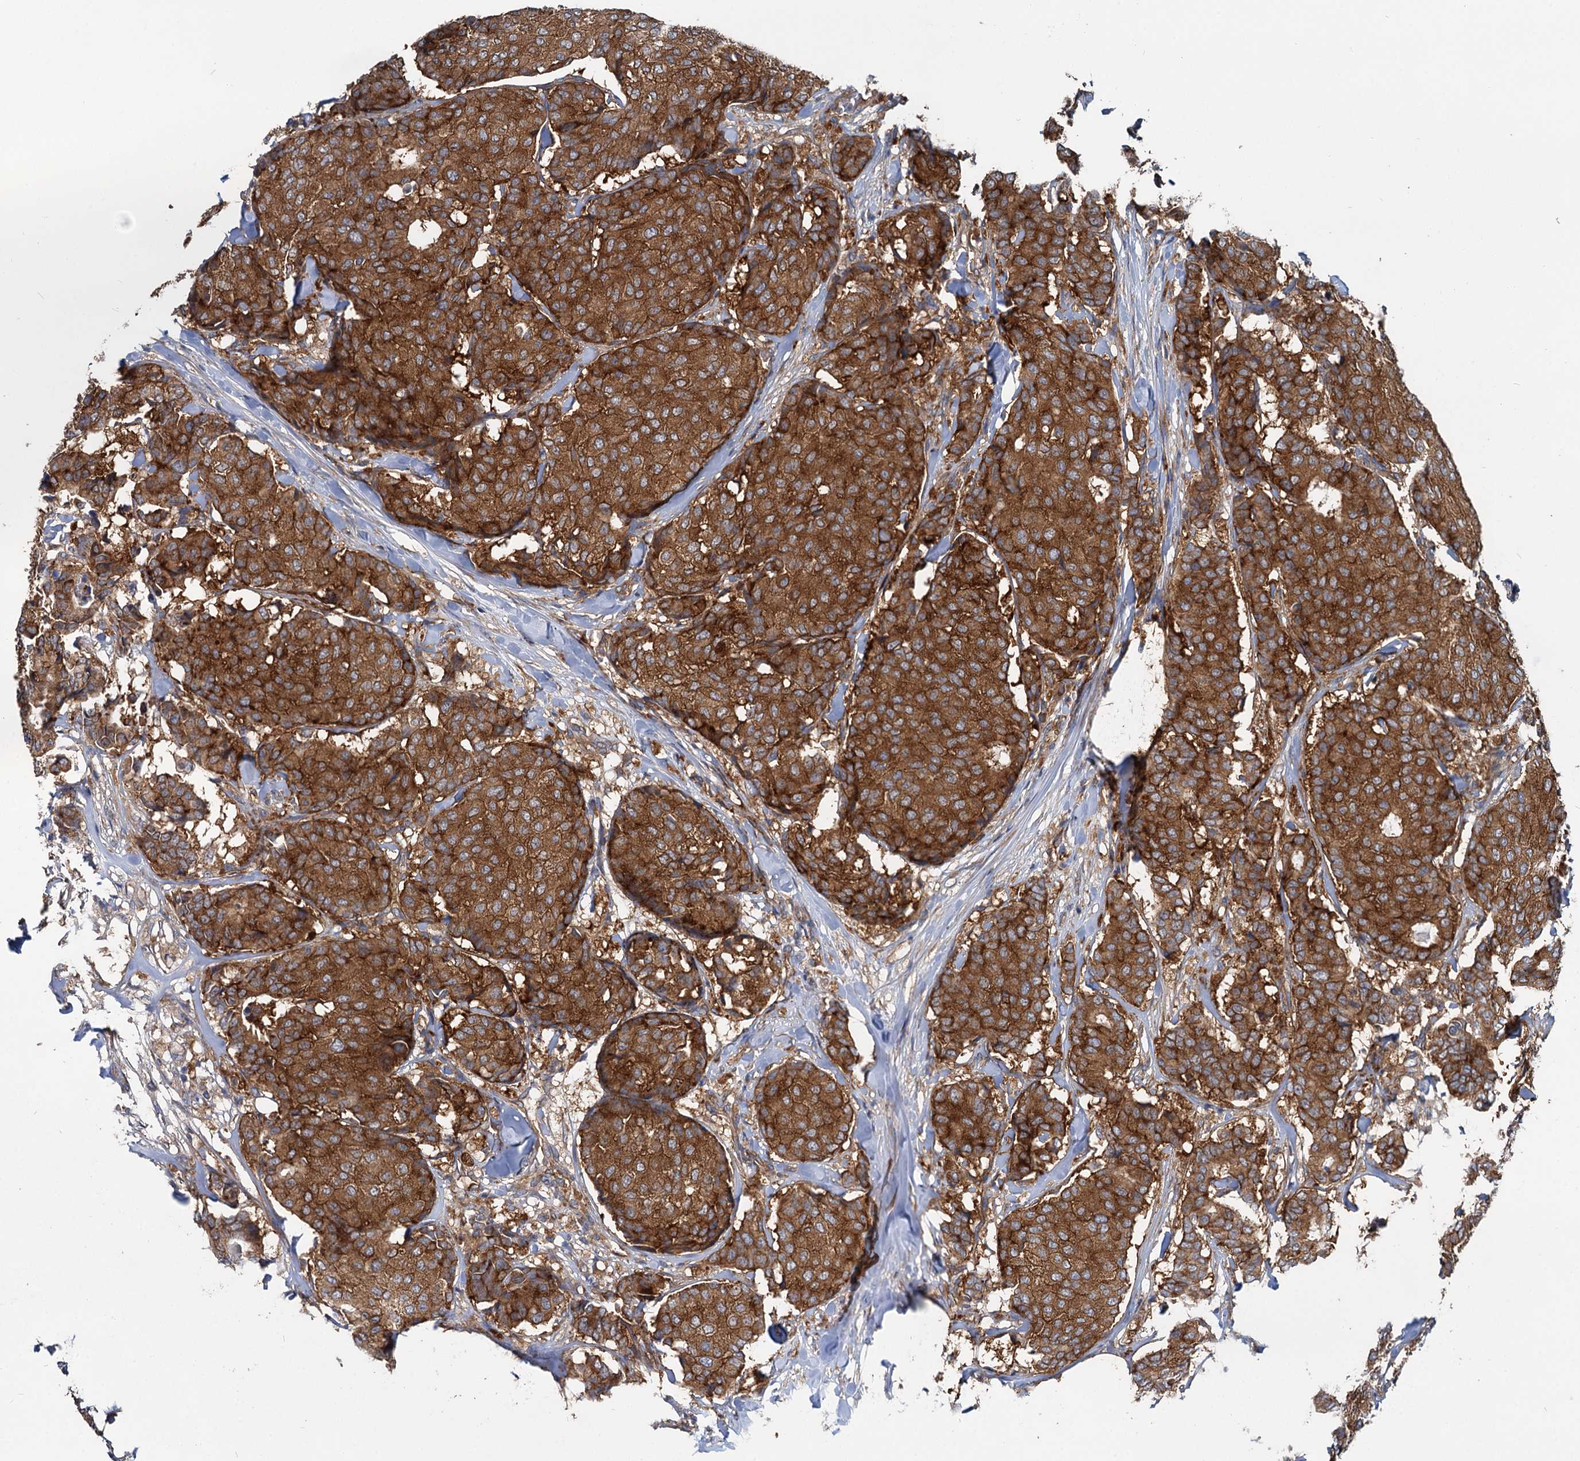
{"staining": {"intensity": "strong", "quantity": ">75%", "location": "cytoplasmic/membranous"}, "tissue": "breast cancer", "cell_type": "Tumor cells", "image_type": "cancer", "snomed": [{"axis": "morphology", "description": "Duct carcinoma"}, {"axis": "topography", "description": "Breast"}], "caption": "Strong cytoplasmic/membranous protein positivity is identified in approximately >75% of tumor cells in intraductal carcinoma (breast). The protein is stained brown, and the nuclei are stained in blue (DAB IHC with brightfield microscopy, high magnification).", "gene": "EIF2B2", "patient": {"sex": "female", "age": 75}}